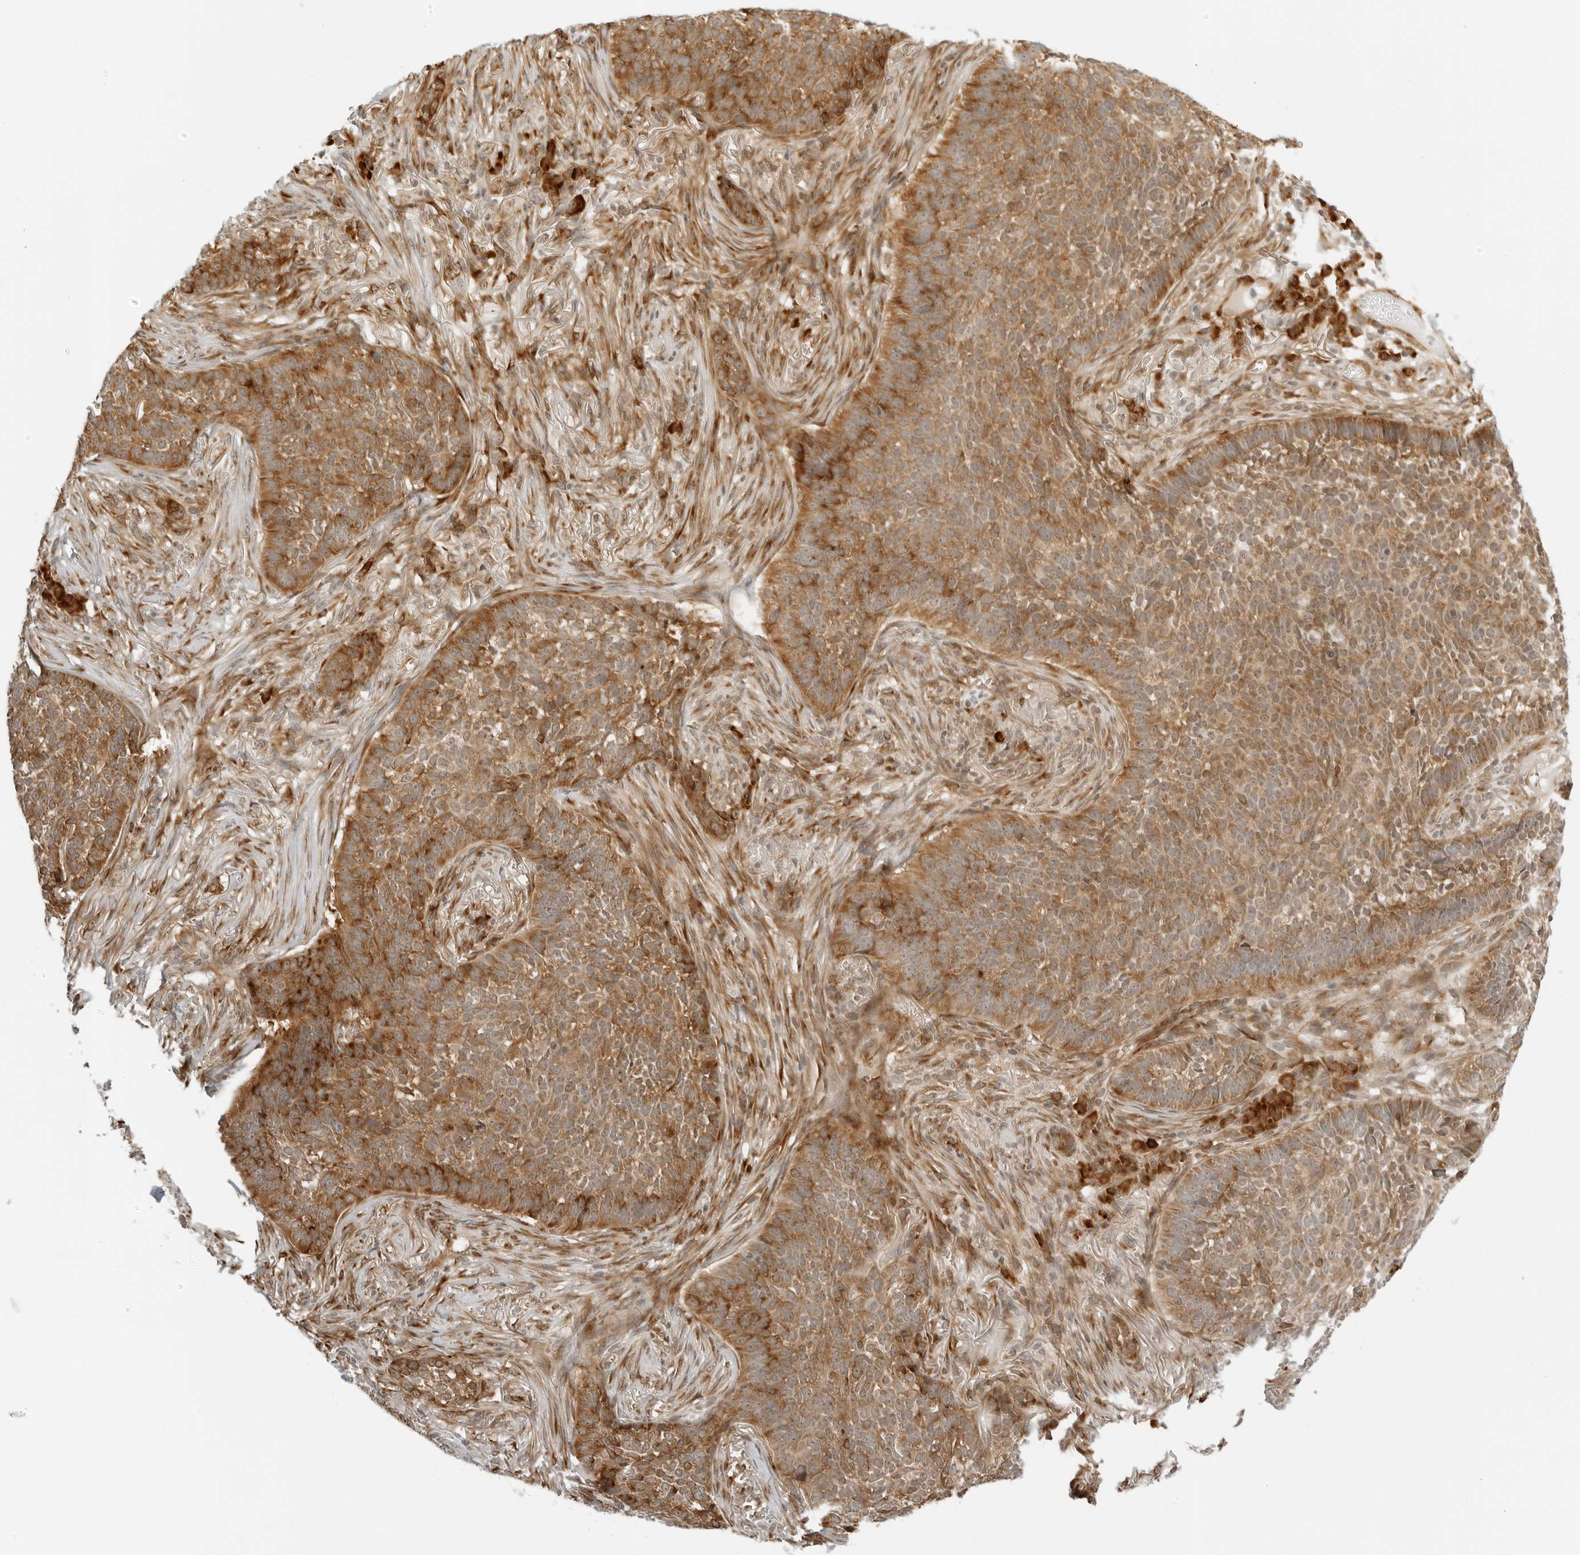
{"staining": {"intensity": "moderate", "quantity": ">75%", "location": "cytoplasmic/membranous"}, "tissue": "skin cancer", "cell_type": "Tumor cells", "image_type": "cancer", "snomed": [{"axis": "morphology", "description": "Basal cell carcinoma"}, {"axis": "topography", "description": "Skin"}], "caption": "Basal cell carcinoma (skin) stained with IHC demonstrates moderate cytoplasmic/membranous staining in about >75% of tumor cells.", "gene": "EIF4G1", "patient": {"sex": "male", "age": 85}}